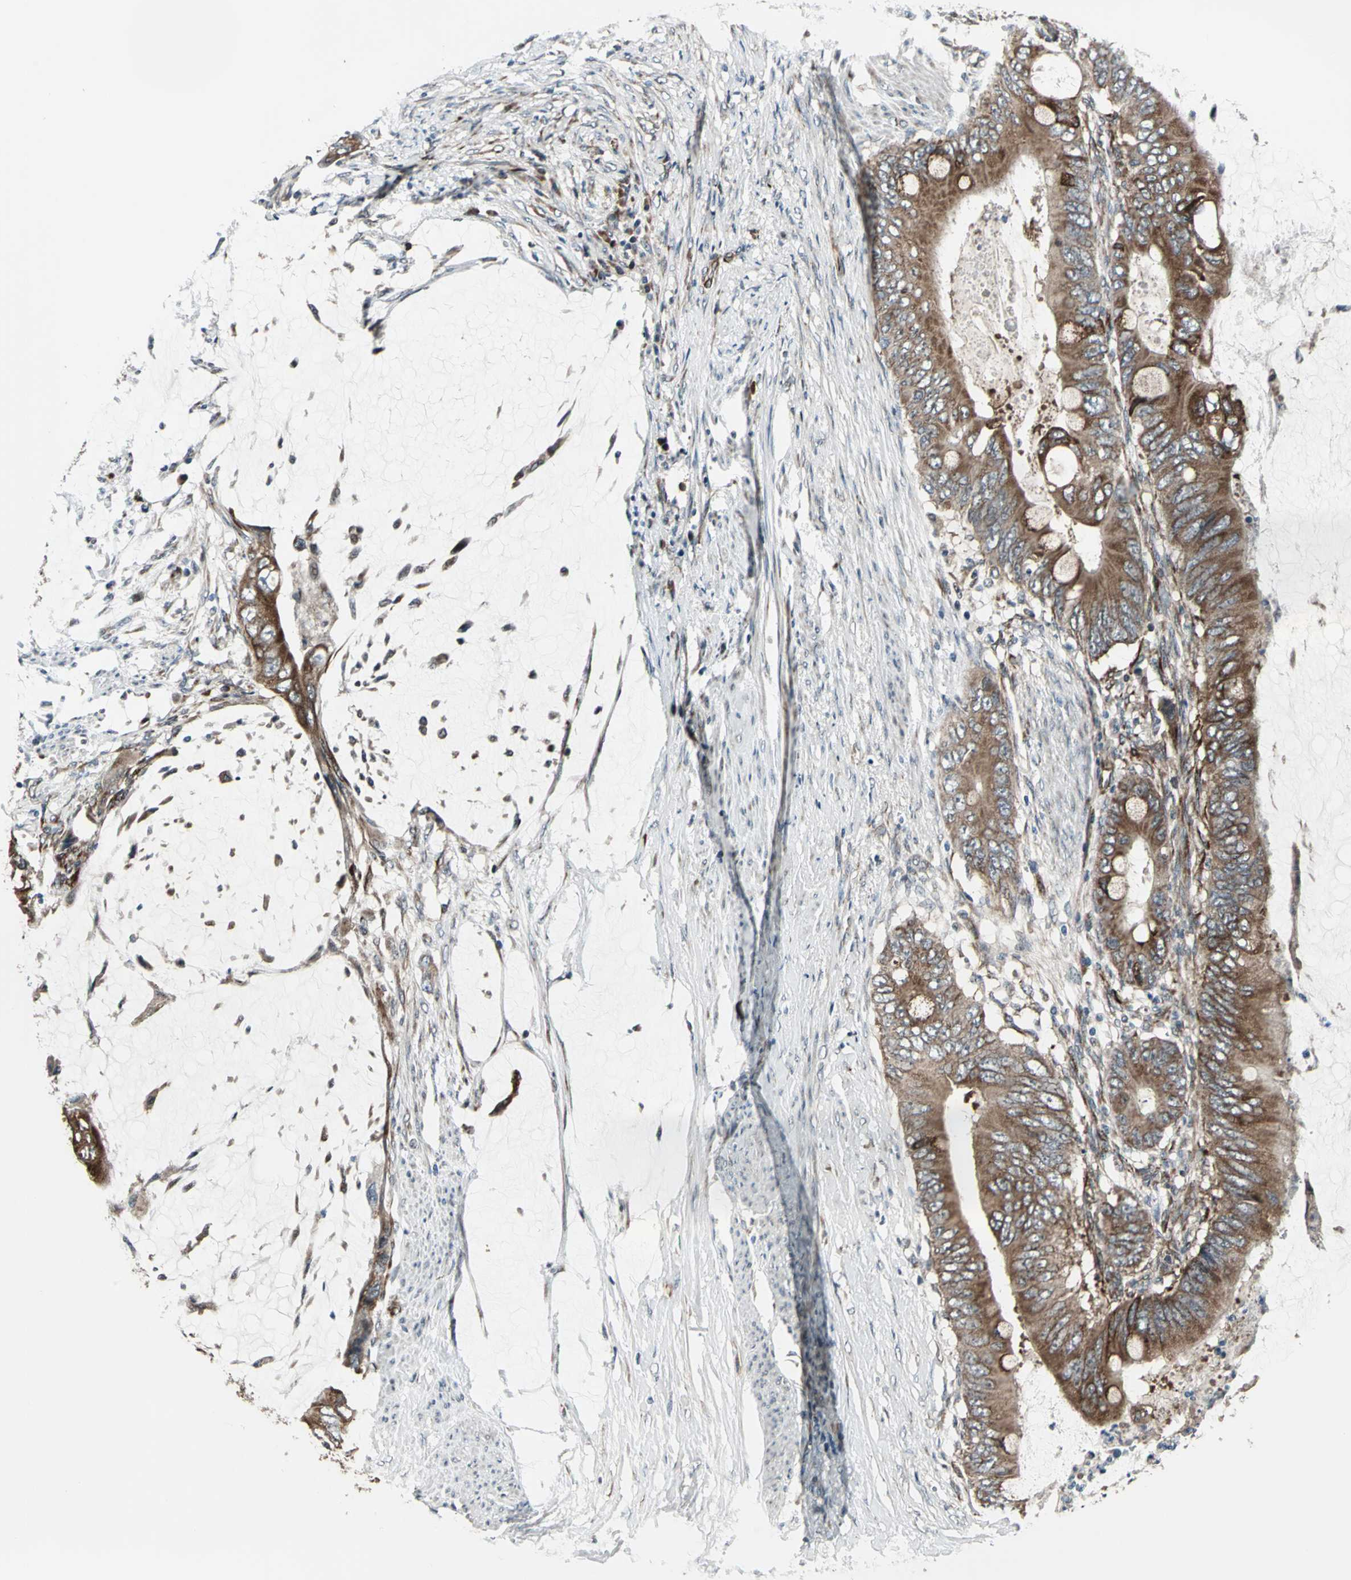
{"staining": {"intensity": "strong", "quantity": ">75%", "location": "cytoplasmic/membranous"}, "tissue": "colorectal cancer", "cell_type": "Tumor cells", "image_type": "cancer", "snomed": [{"axis": "morphology", "description": "Normal tissue, NOS"}, {"axis": "morphology", "description": "Adenocarcinoma, NOS"}, {"axis": "topography", "description": "Rectum"}, {"axis": "topography", "description": "Peripheral nerve tissue"}], "caption": "Immunohistochemical staining of colorectal cancer (adenocarcinoma) displays strong cytoplasmic/membranous protein expression in approximately >75% of tumor cells.", "gene": "EXD2", "patient": {"sex": "female", "age": 77}}